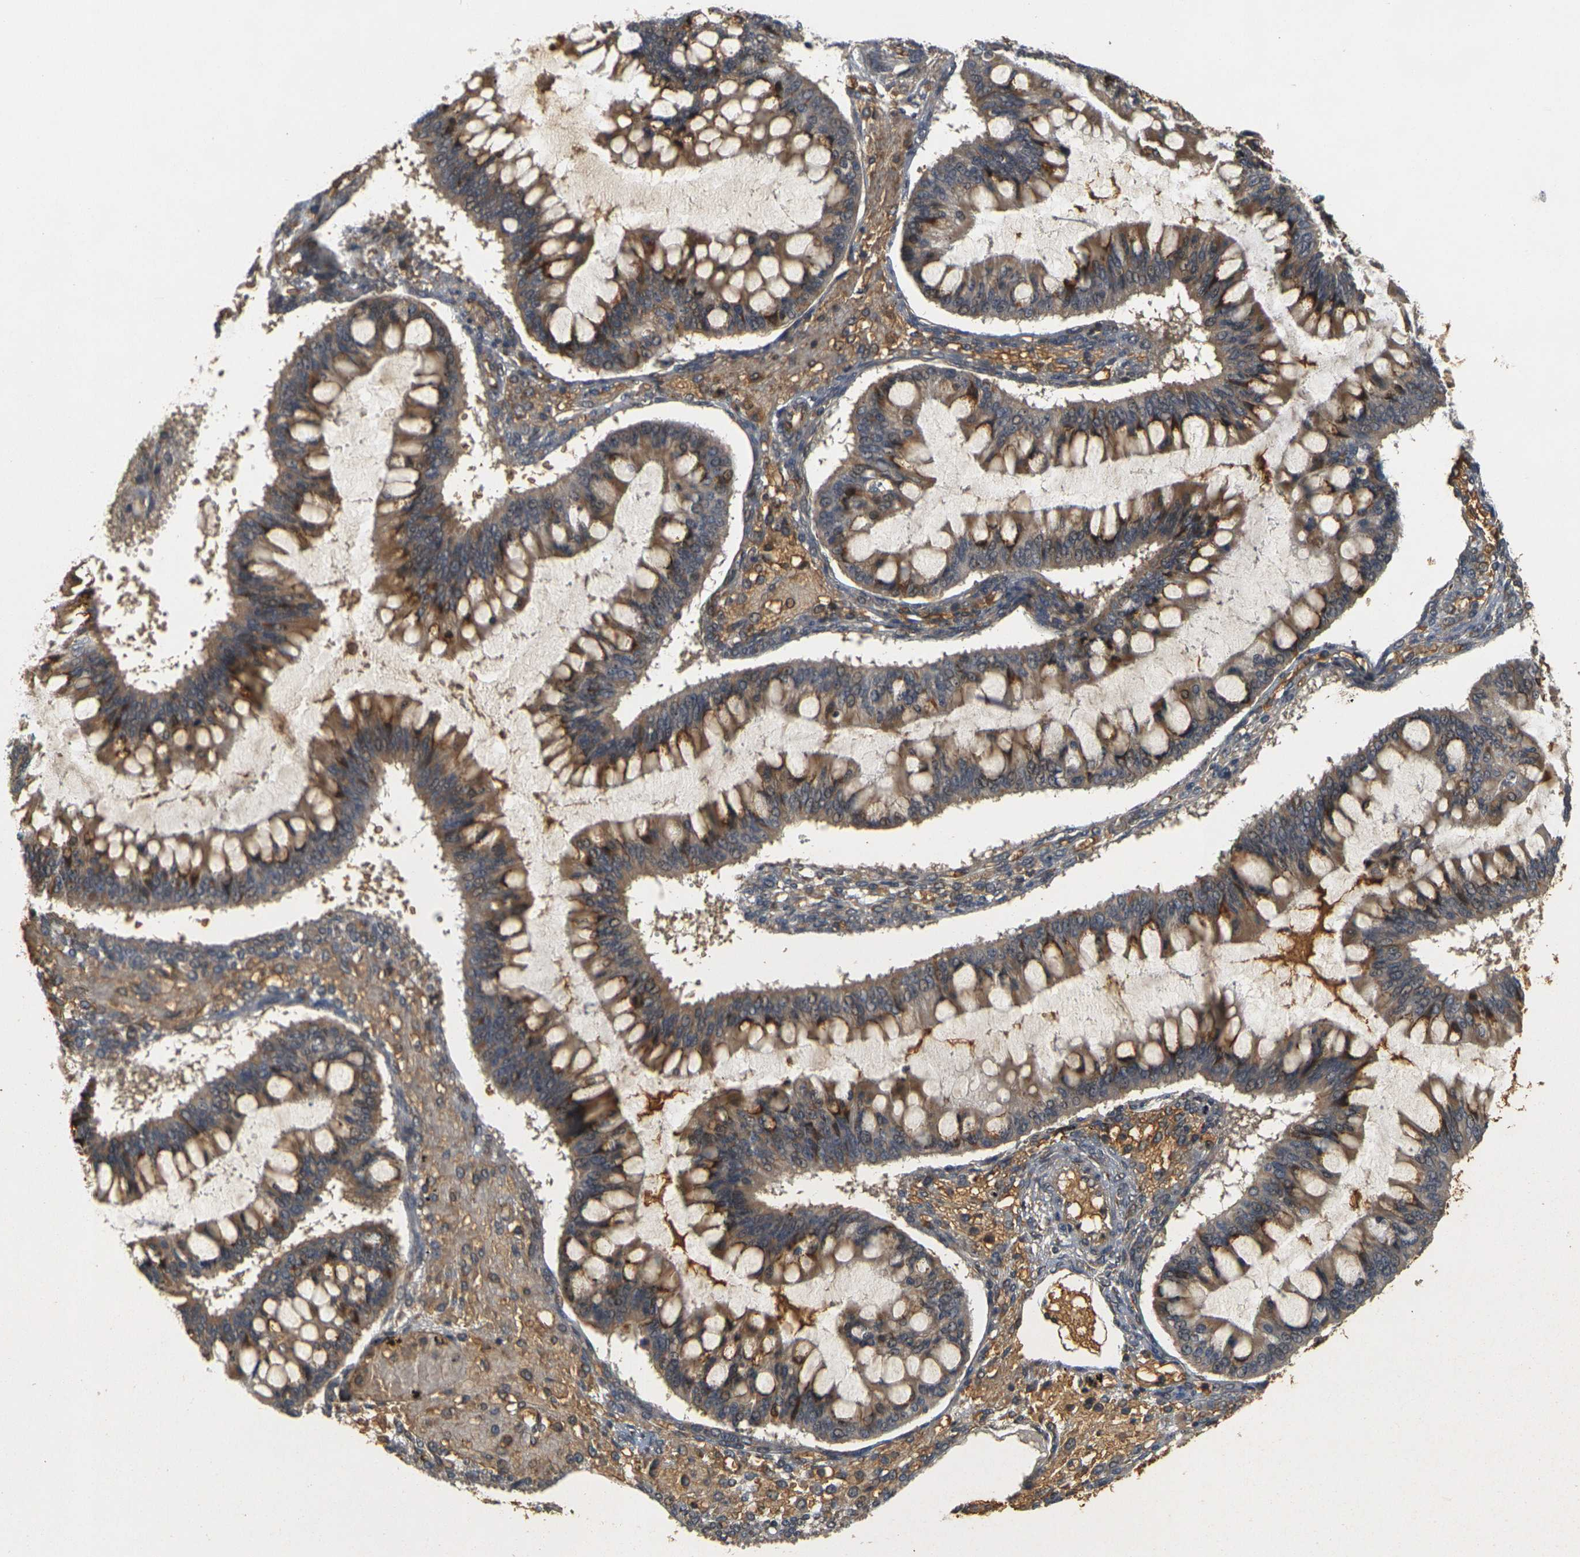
{"staining": {"intensity": "moderate", "quantity": ">75%", "location": "cytoplasmic/membranous"}, "tissue": "ovarian cancer", "cell_type": "Tumor cells", "image_type": "cancer", "snomed": [{"axis": "morphology", "description": "Cystadenocarcinoma, mucinous, NOS"}, {"axis": "topography", "description": "Ovary"}], "caption": "Ovarian cancer stained with immunohistochemistry displays moderate cytoplasmic/membranous expression in approximately >75% of tumor cells.", "gene": "MEGF9", "patient": {"sex": "female", "age": 73}}